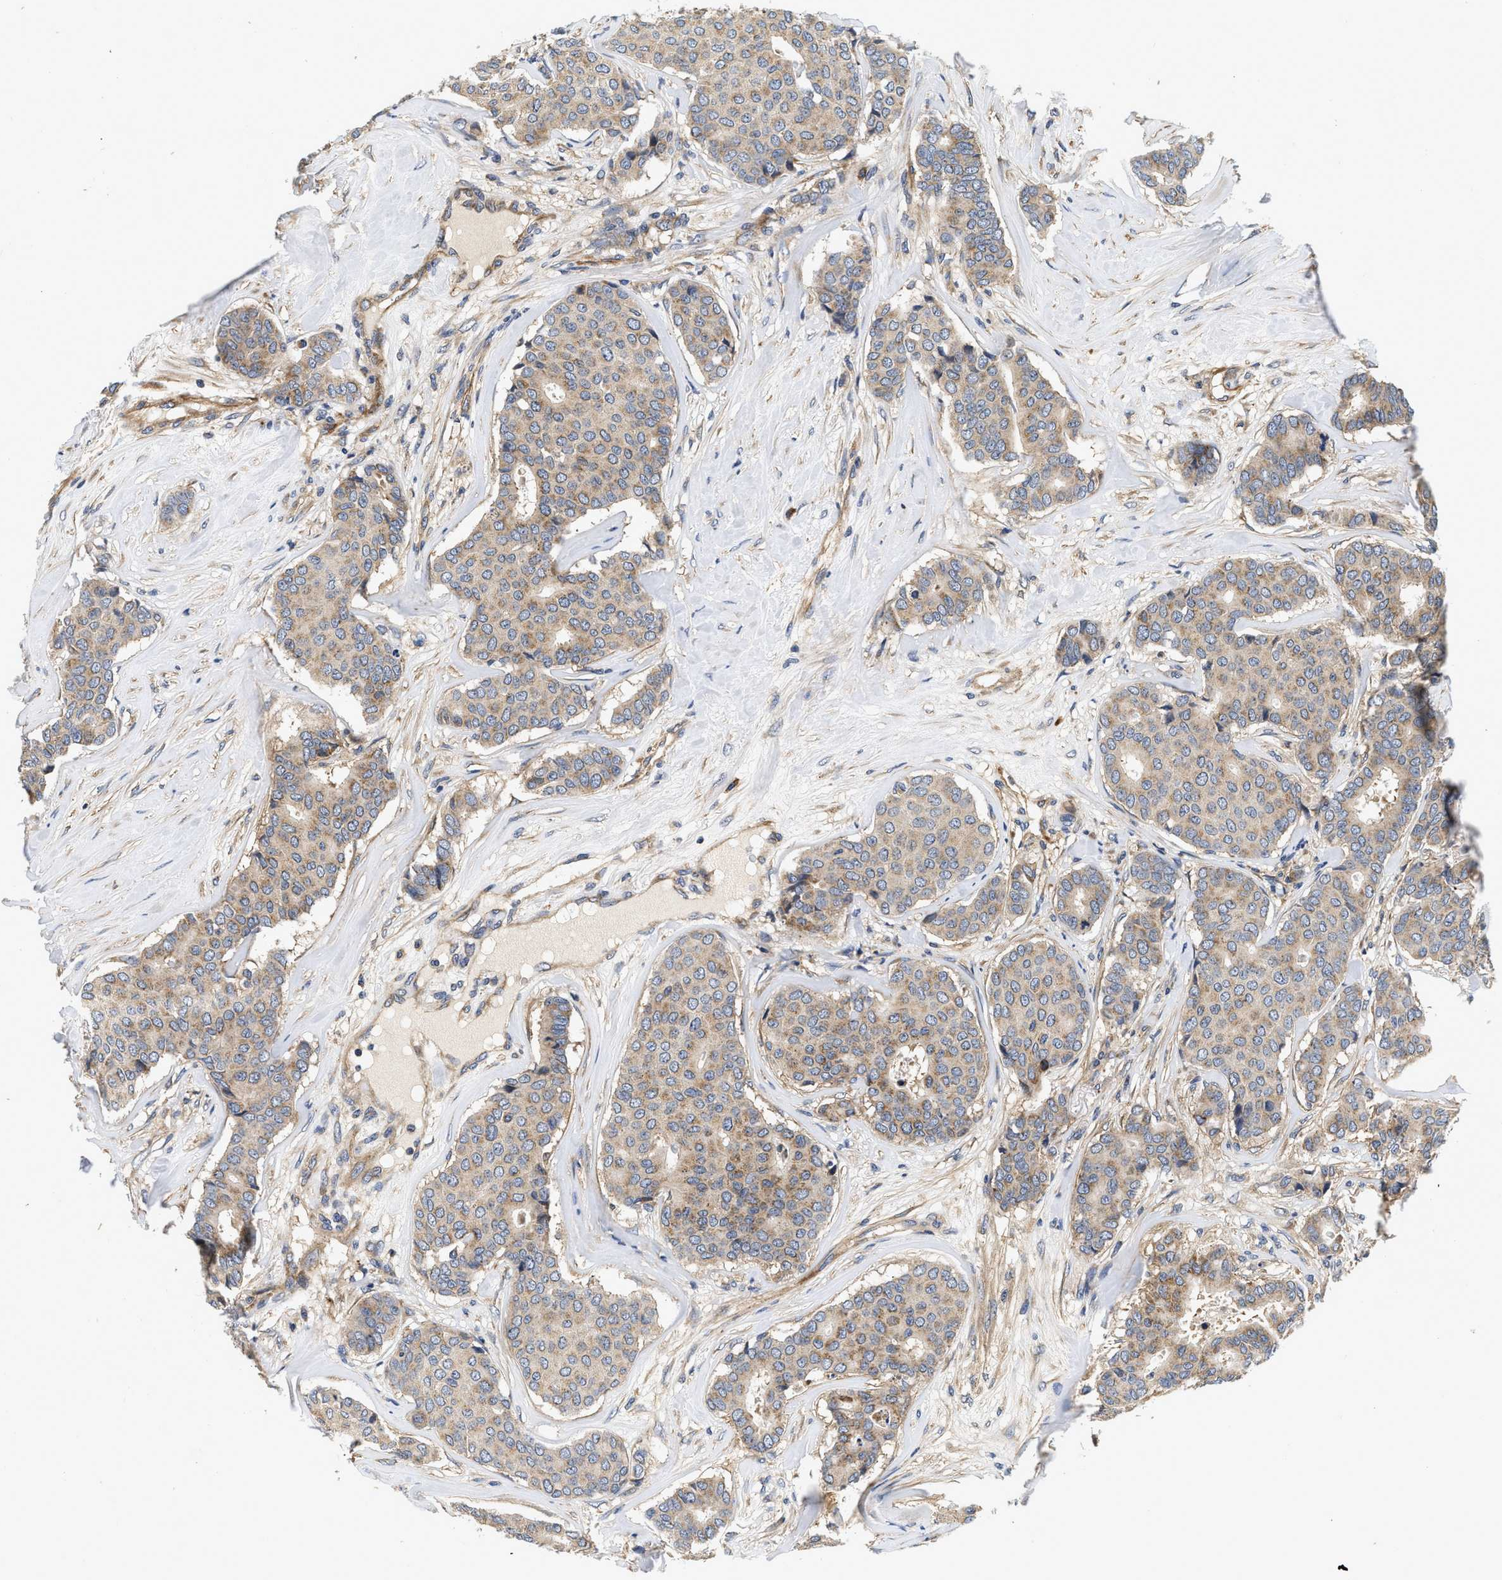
{"staining": {"intensity": "weak", "quantity": ">75%", "location": "cytoplasmic/membranous"}, "tissue": "breast cancer", "cell_type": "Tumor cells", "image_type": "cancer", "snomed": [{"axis": "morphology", "description": "Duct carcinoma"}, {"axis": "topography", "description": "Breast"}], "caption": "IHC (DAB (3,3'-diaminobenzidine)) staining of human breast infiltrating ductal carcinoma displays weak cytoplasmic/membranous protein expression in approximately >75% of tumor cells.", "gene": "NME6", "patient": {"sex": "female", "age": 75}}